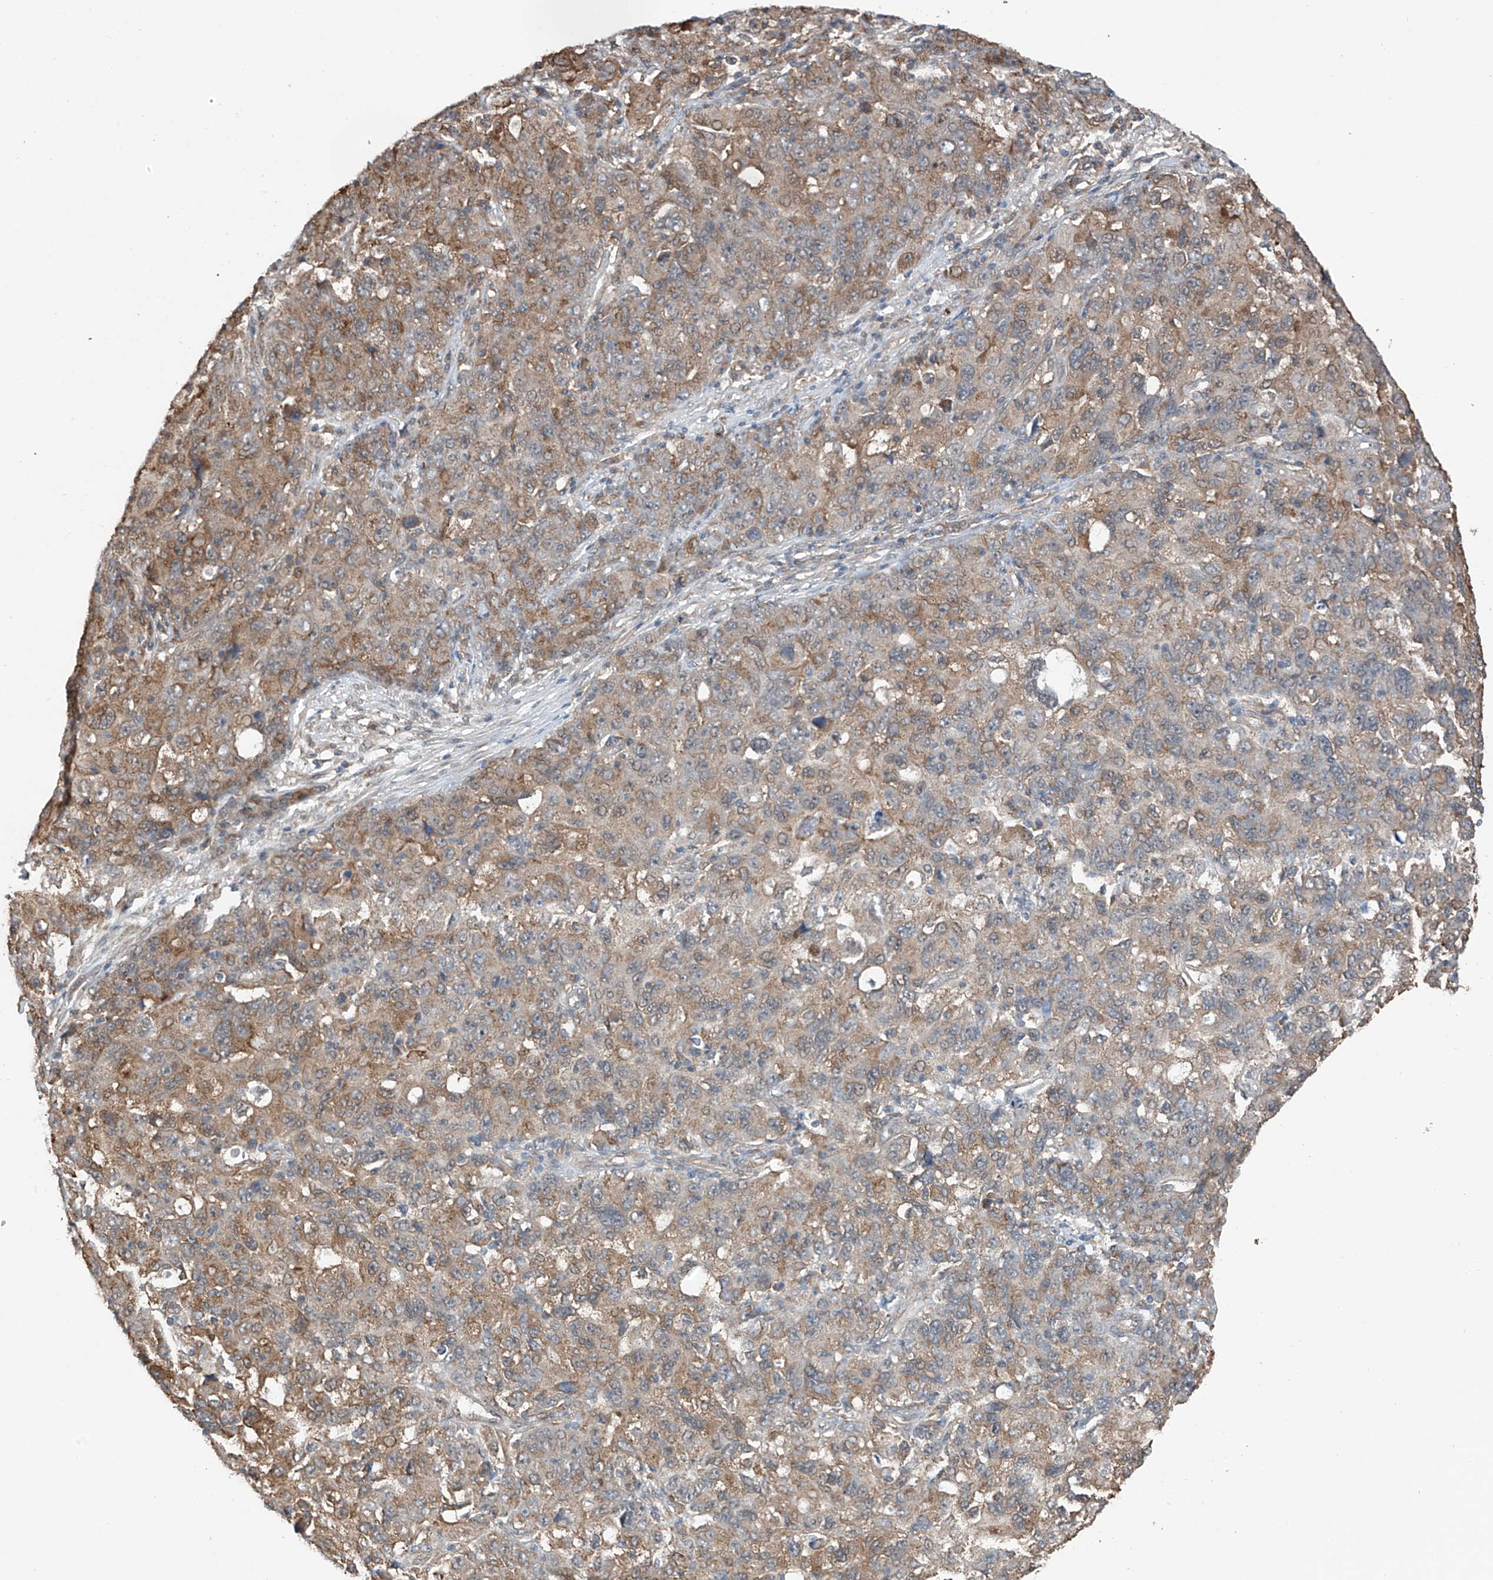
{"staining": {"intensity": "weak", "quantity": "25%-75%", "location": "cytoplasmic/membranous"}, "tissue": "ovarian cancer", "cell_type": "Tumor cells", "image_type": "cancer", "snomed": [{"axis": "morphology", "description": "Carcinoma, endometroid"}, {"axis": "topography", "description": "Ovary"}], "caption": "Immunohistochemistry image of human ovarian cancer (endometroid carcinoma) stained for a protein (brown), which exhibits low levels of weak cytoplasmic/membranous staining in about 25%-75% of tumor cells.", "gene": "ZNF189", "patient": {"sex": "female", "age": 42}}